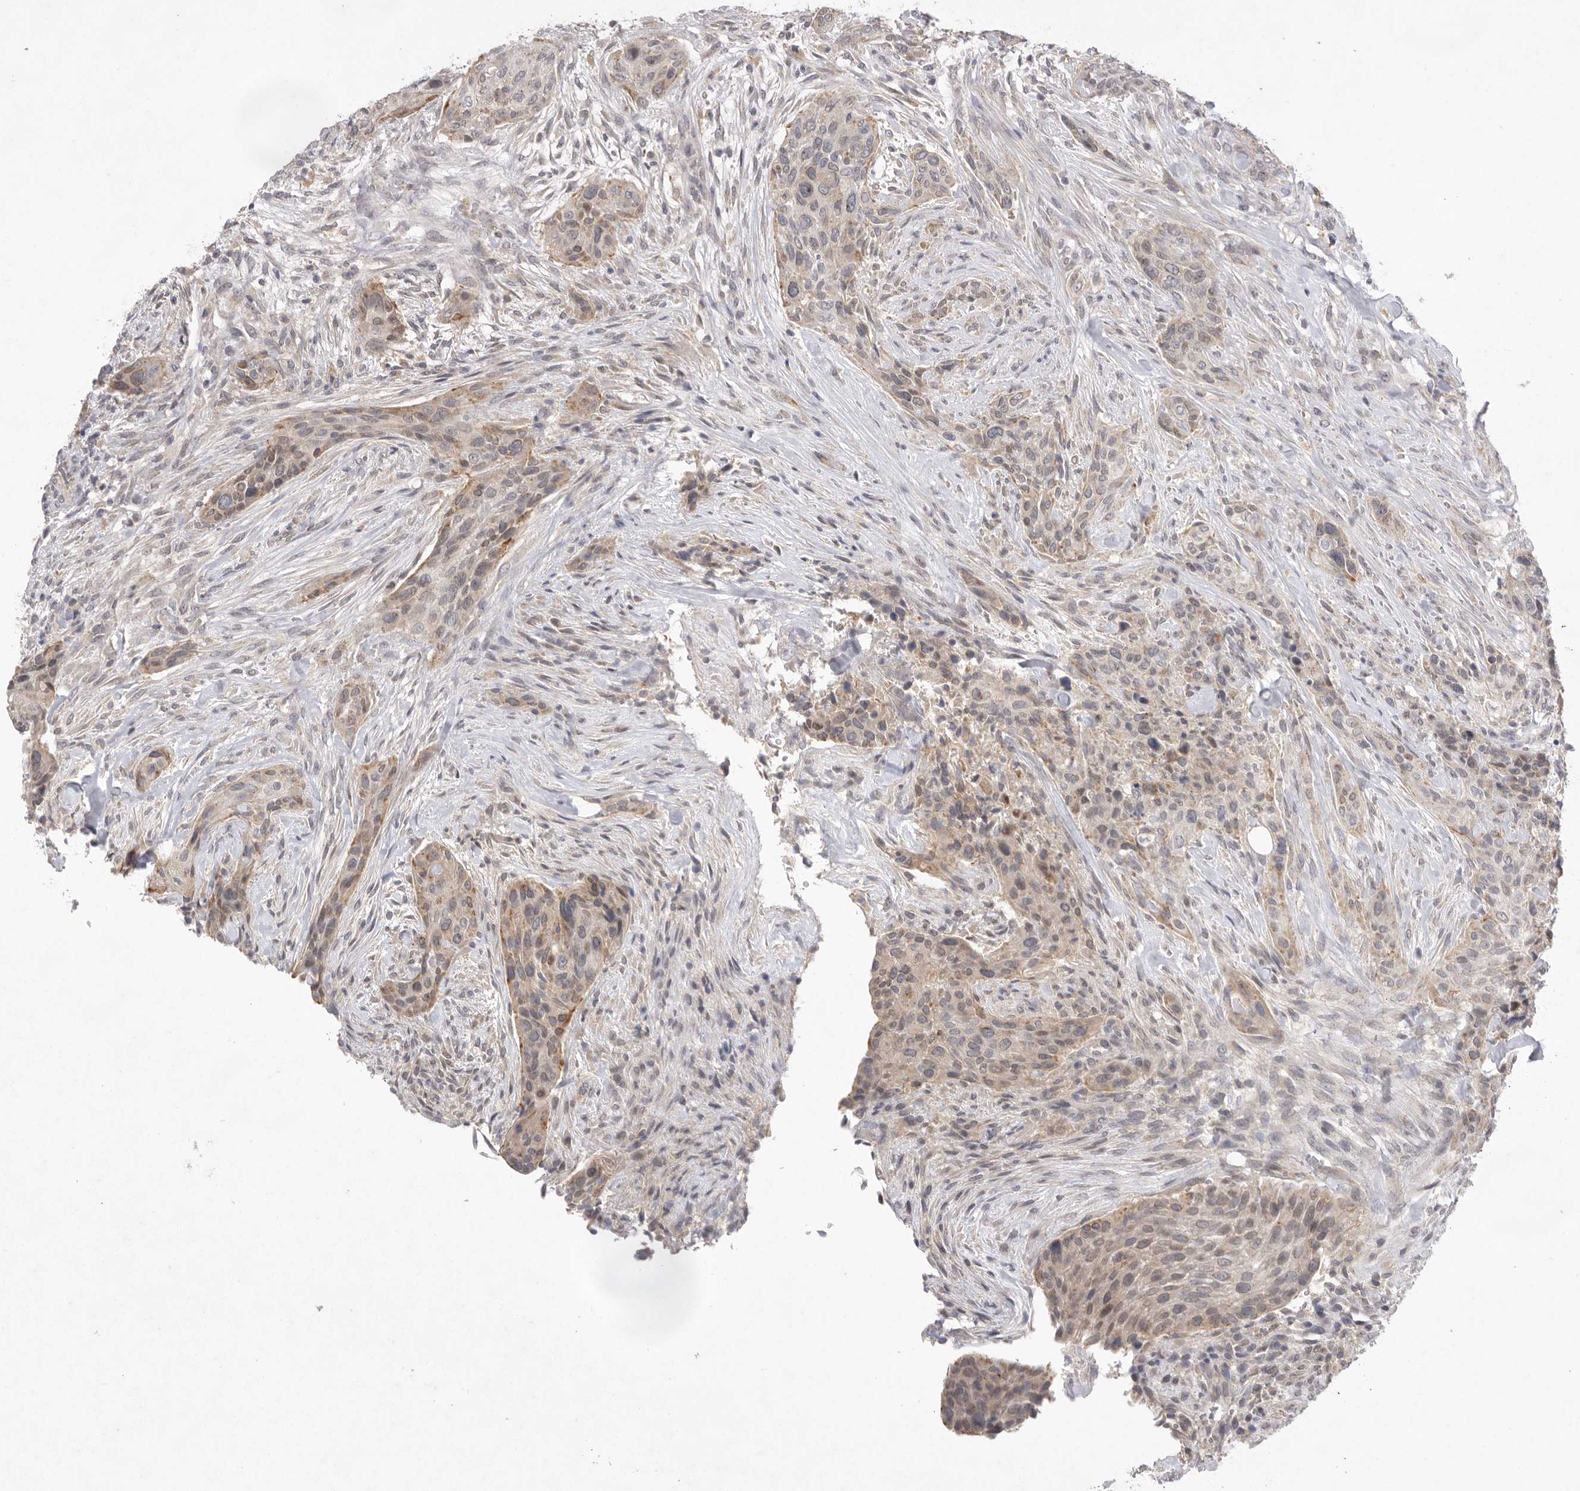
{"staining": {"intensity": "weak", "quantity": "25%-75%", "location": "cytoplasmic/membranous"}, "tissue": "urothelial cancer", "cell_type": "Tumor cells", "image_type": "cancer", "snomed": [{"axis": "morphology", "description": "Urothelial carcinoma, High grade"}, {"axis": "topography", "description": "Urinary bladder"}], "caption": "DAB (3,3'-diaminobenzidine) immunohistochemical staining of human high-grade urothelial carcinoma reveals weak cytoplasmic/membranous protein positivity in approximately 25%-75% of tumor cells.", "gene": "TLR3", "patient": {"sex": "male", "age": 35}}